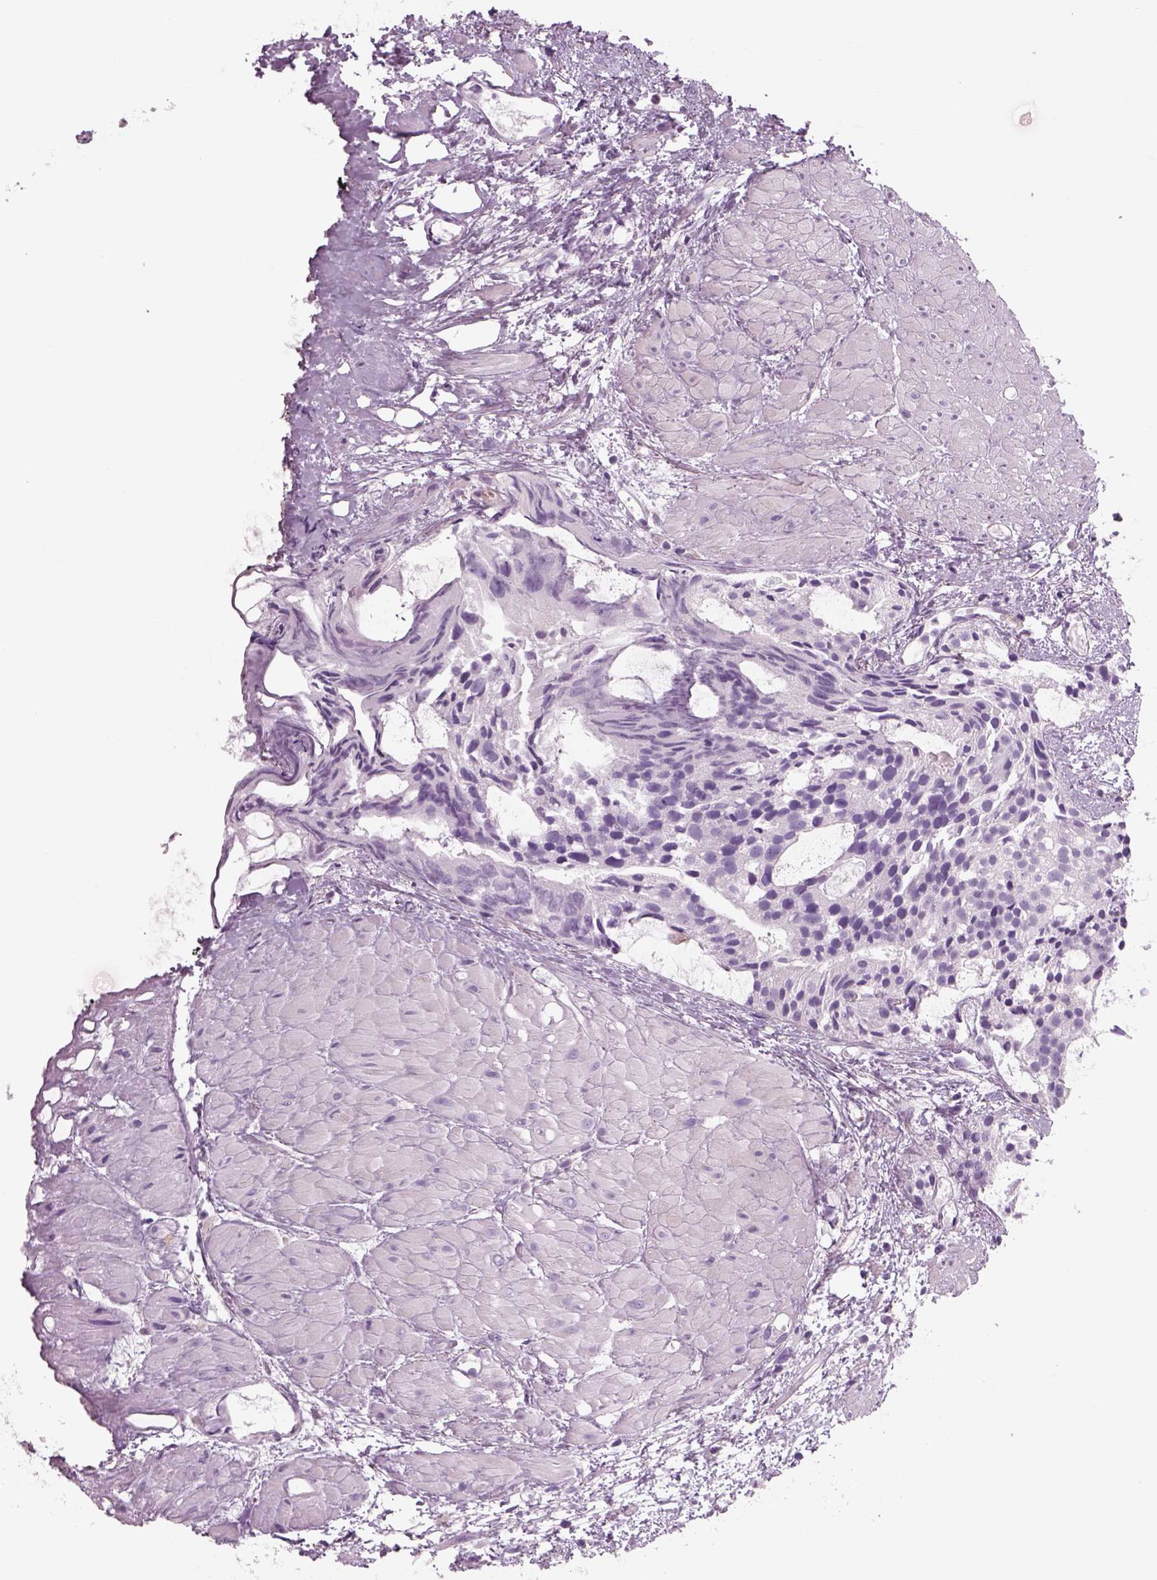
{"staining": {"intensity": "negative", "quantity": "none", "location": "none"}, "tissue": "prostate cancer", "cell_type": "Tumor cells", "image_type": "cancer", "snomed": [{"axis": "morphology", "description": "Adenocarcinoma, High grade"}, {"axis": "topography", "description": "Prostate"}], "caption": "Immunohistochemistry image of neoplastic tissue: prostate cancer stained with DAB demonstrates no significant protein staining in tumor cells.", "gene": "SLC1A7", "patient": {"sex": "male", "age": 79}}